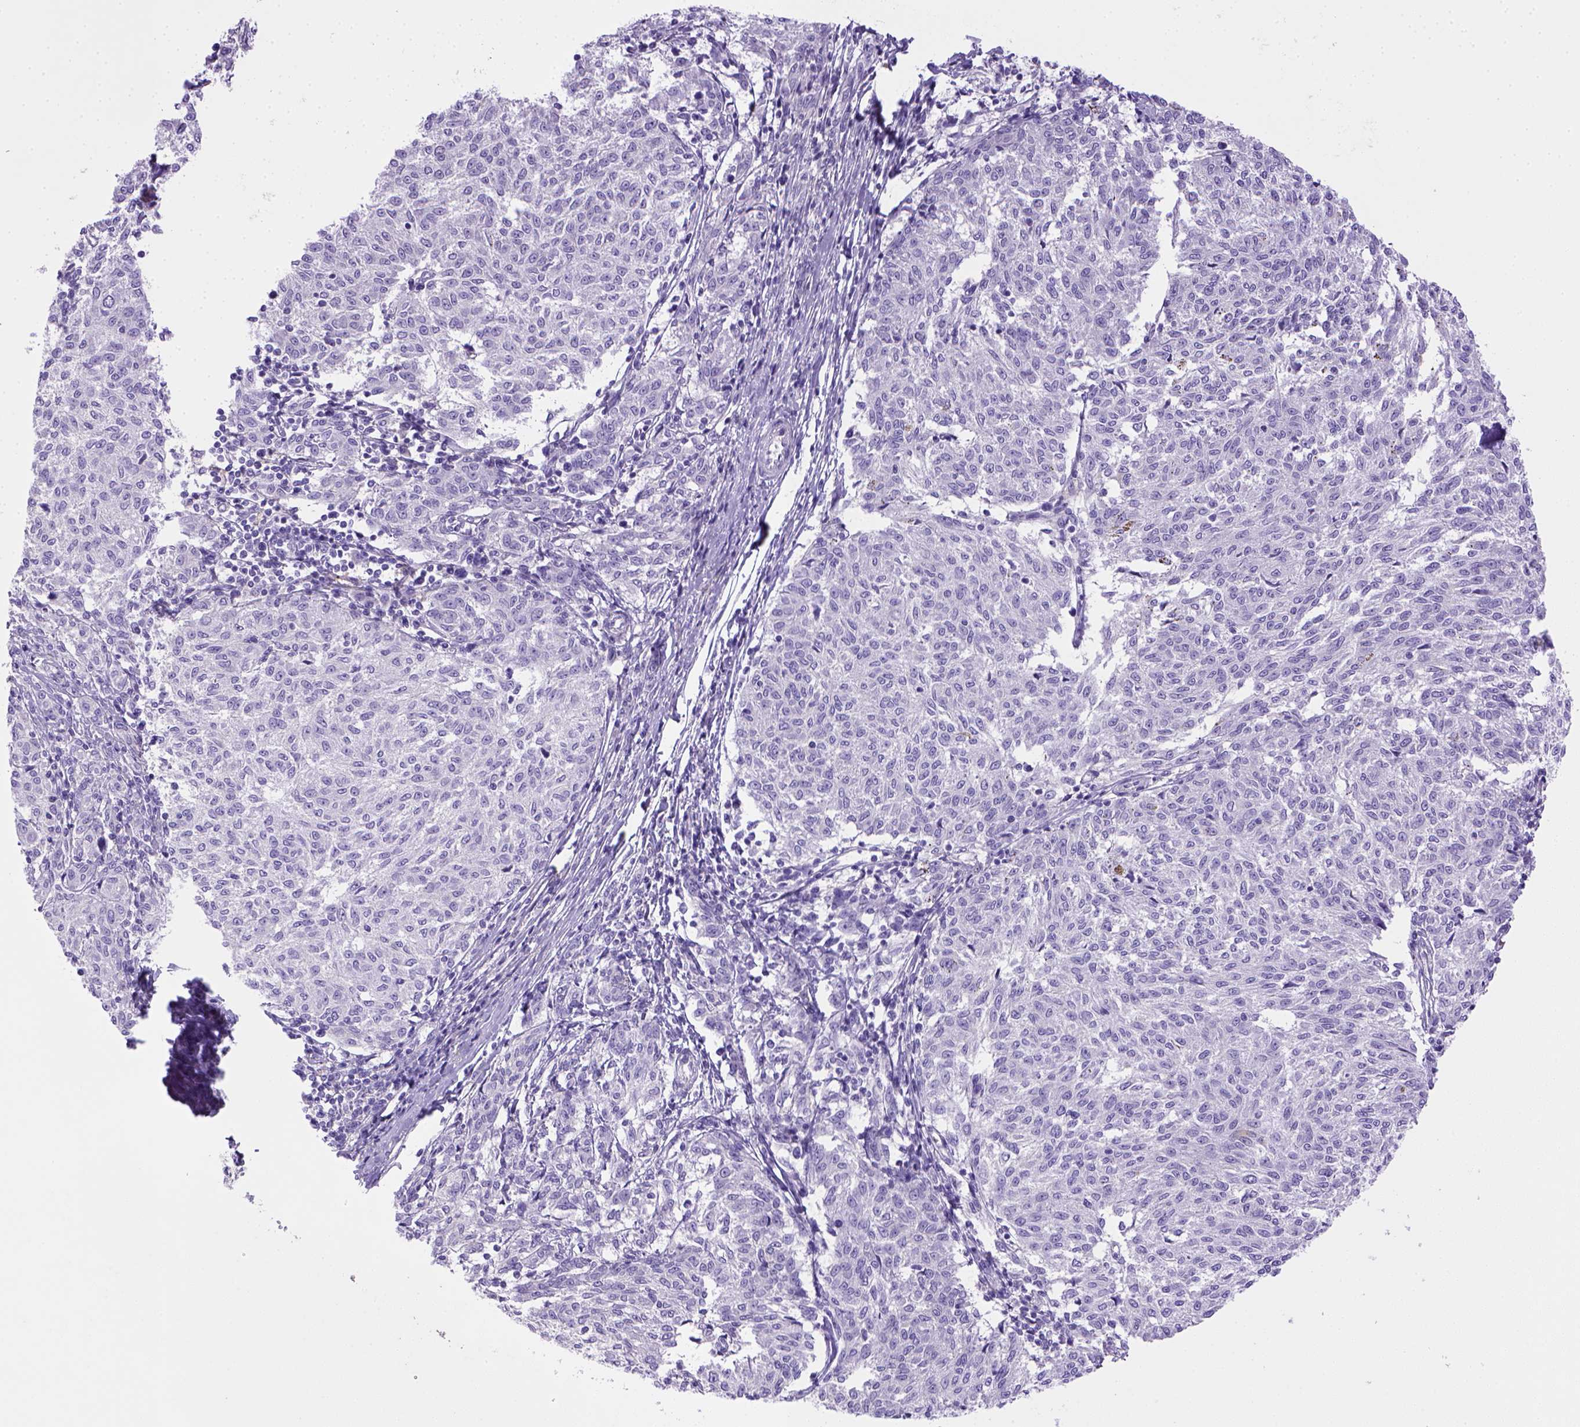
{"staining": {"intensity": "negative", "quantity": "none", "location": "none"}, "tissue": "melanoma", "cell_type": "Tumor cells", "image_type": "cancer", "snomed": [{"axis": "morphology", "description": "Malignant melanoma, NOS"}, {"axis": "topography", "description": "Skin"}], "caption": "A micrograph of human malignant melanoma is negative for staining in tumor cells.", "gene": "BAAT", "patient": {"sex": "female", "age": 72}}